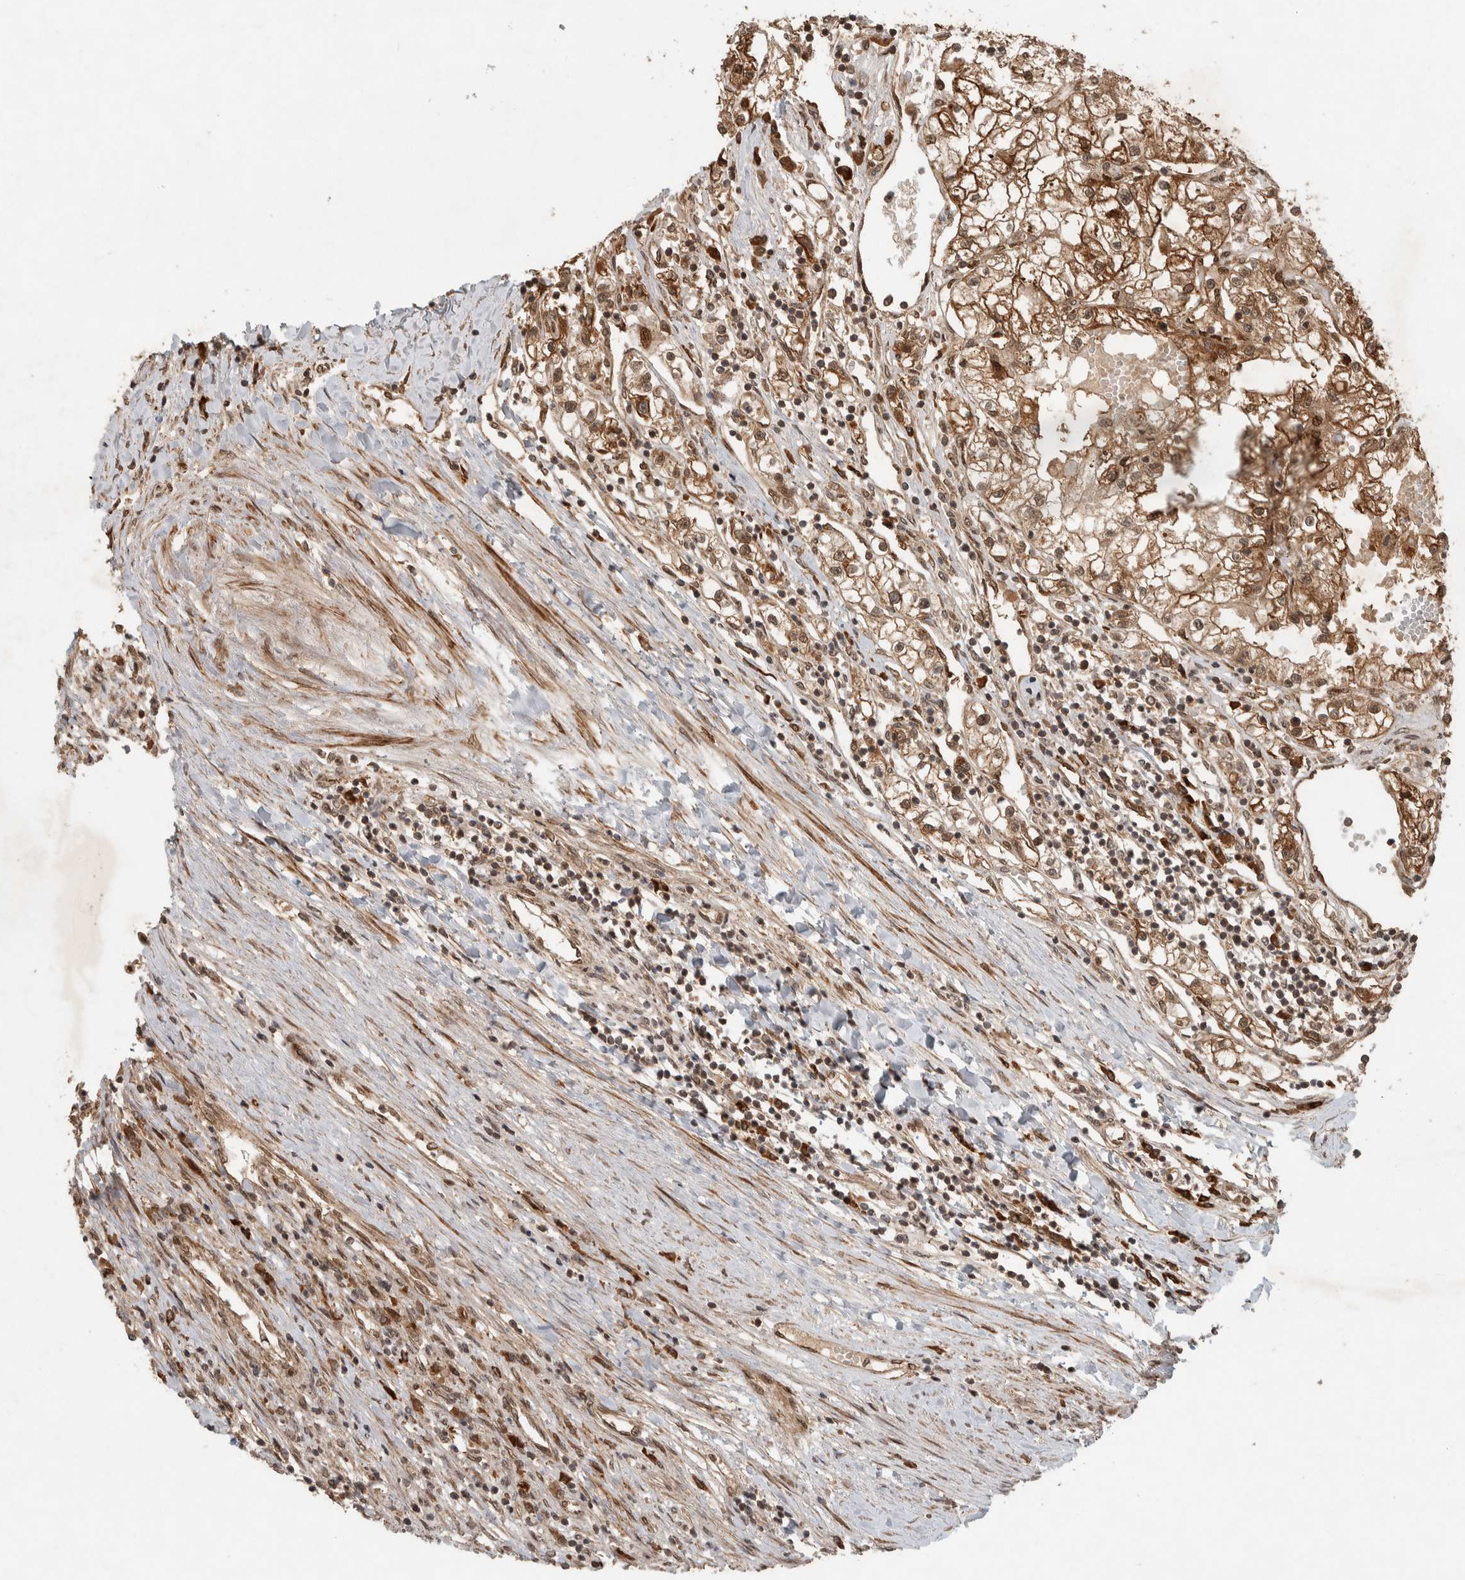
{"staining": {"intensity": "strong", "quantity": ">75%", "location": "cytoplasmic/membranous"}, "tissue": "renal cancer", "cell_type": "Tumor cells", "image_type": "cancer", "snomed": [{"axis": "morphology", "description": "Adenocarcinoma, NOS"}, {"axis": "topography", "description": "Kidney"}], "caption": "Immunohistochemical staining of renal cancer displays high levels of strong cytoplasmic/membranous protein expression in approximately >75% of tumor cells.", "gene": "CNTROB", "patient": {"sex": "male", "age": 68}}